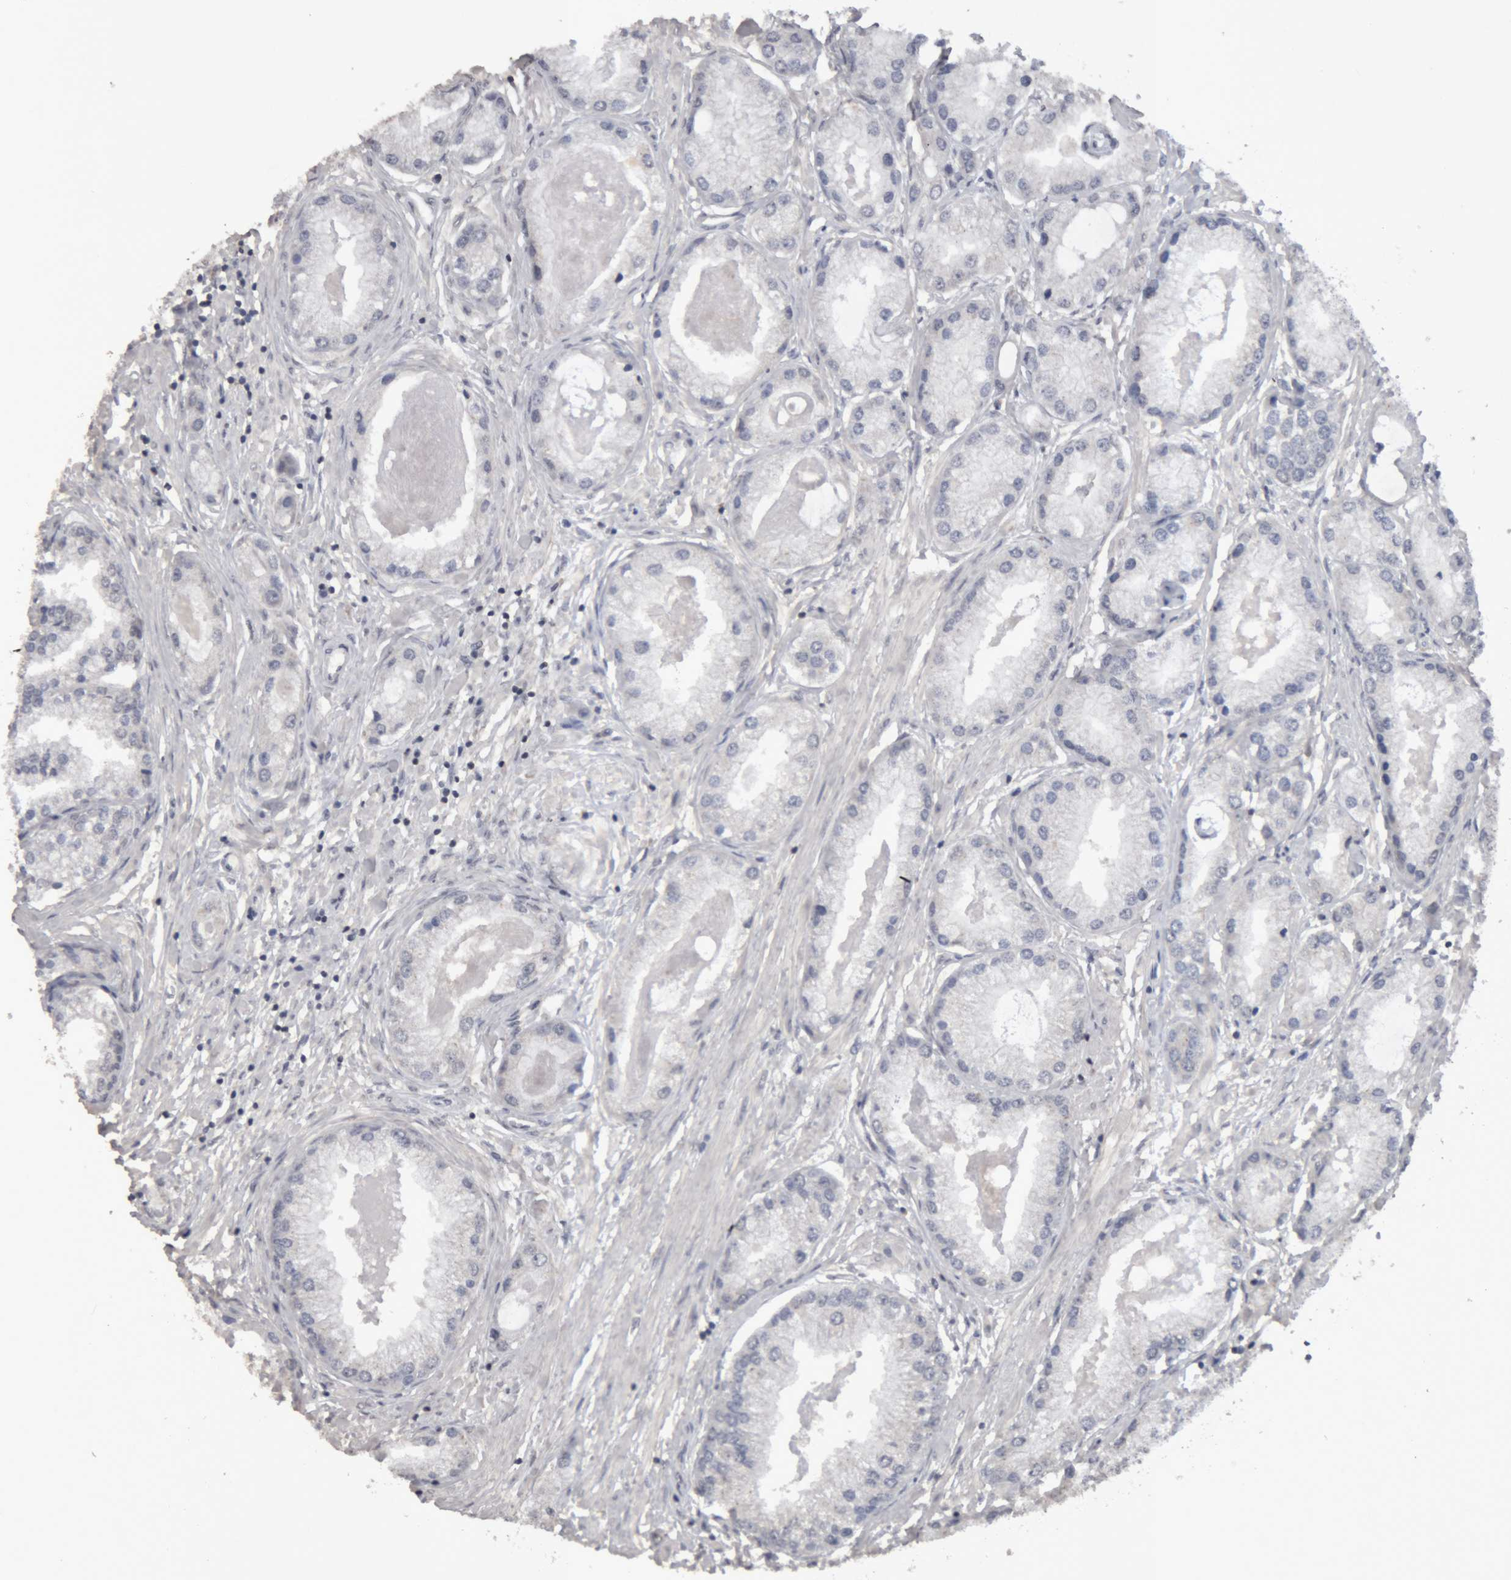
{"staining": {"intensity": "negative", "quantity": "none", "location": "none"}, "tissue": "prostate cancer", "cell_type": "Tumor cells", "image_type": "cancer", "snomed": [{"axis": "morphology", "description": "Adenocarcinoma, Low grade"}, {"axis": "topography", "description": "Prostate"}], "caption": "Tumor cells are negative for brown protein staining in prostate adenocarcinoma (low-grade).", "gene": "NFATC2", "patient": {"sex": "male", "age": 62}}